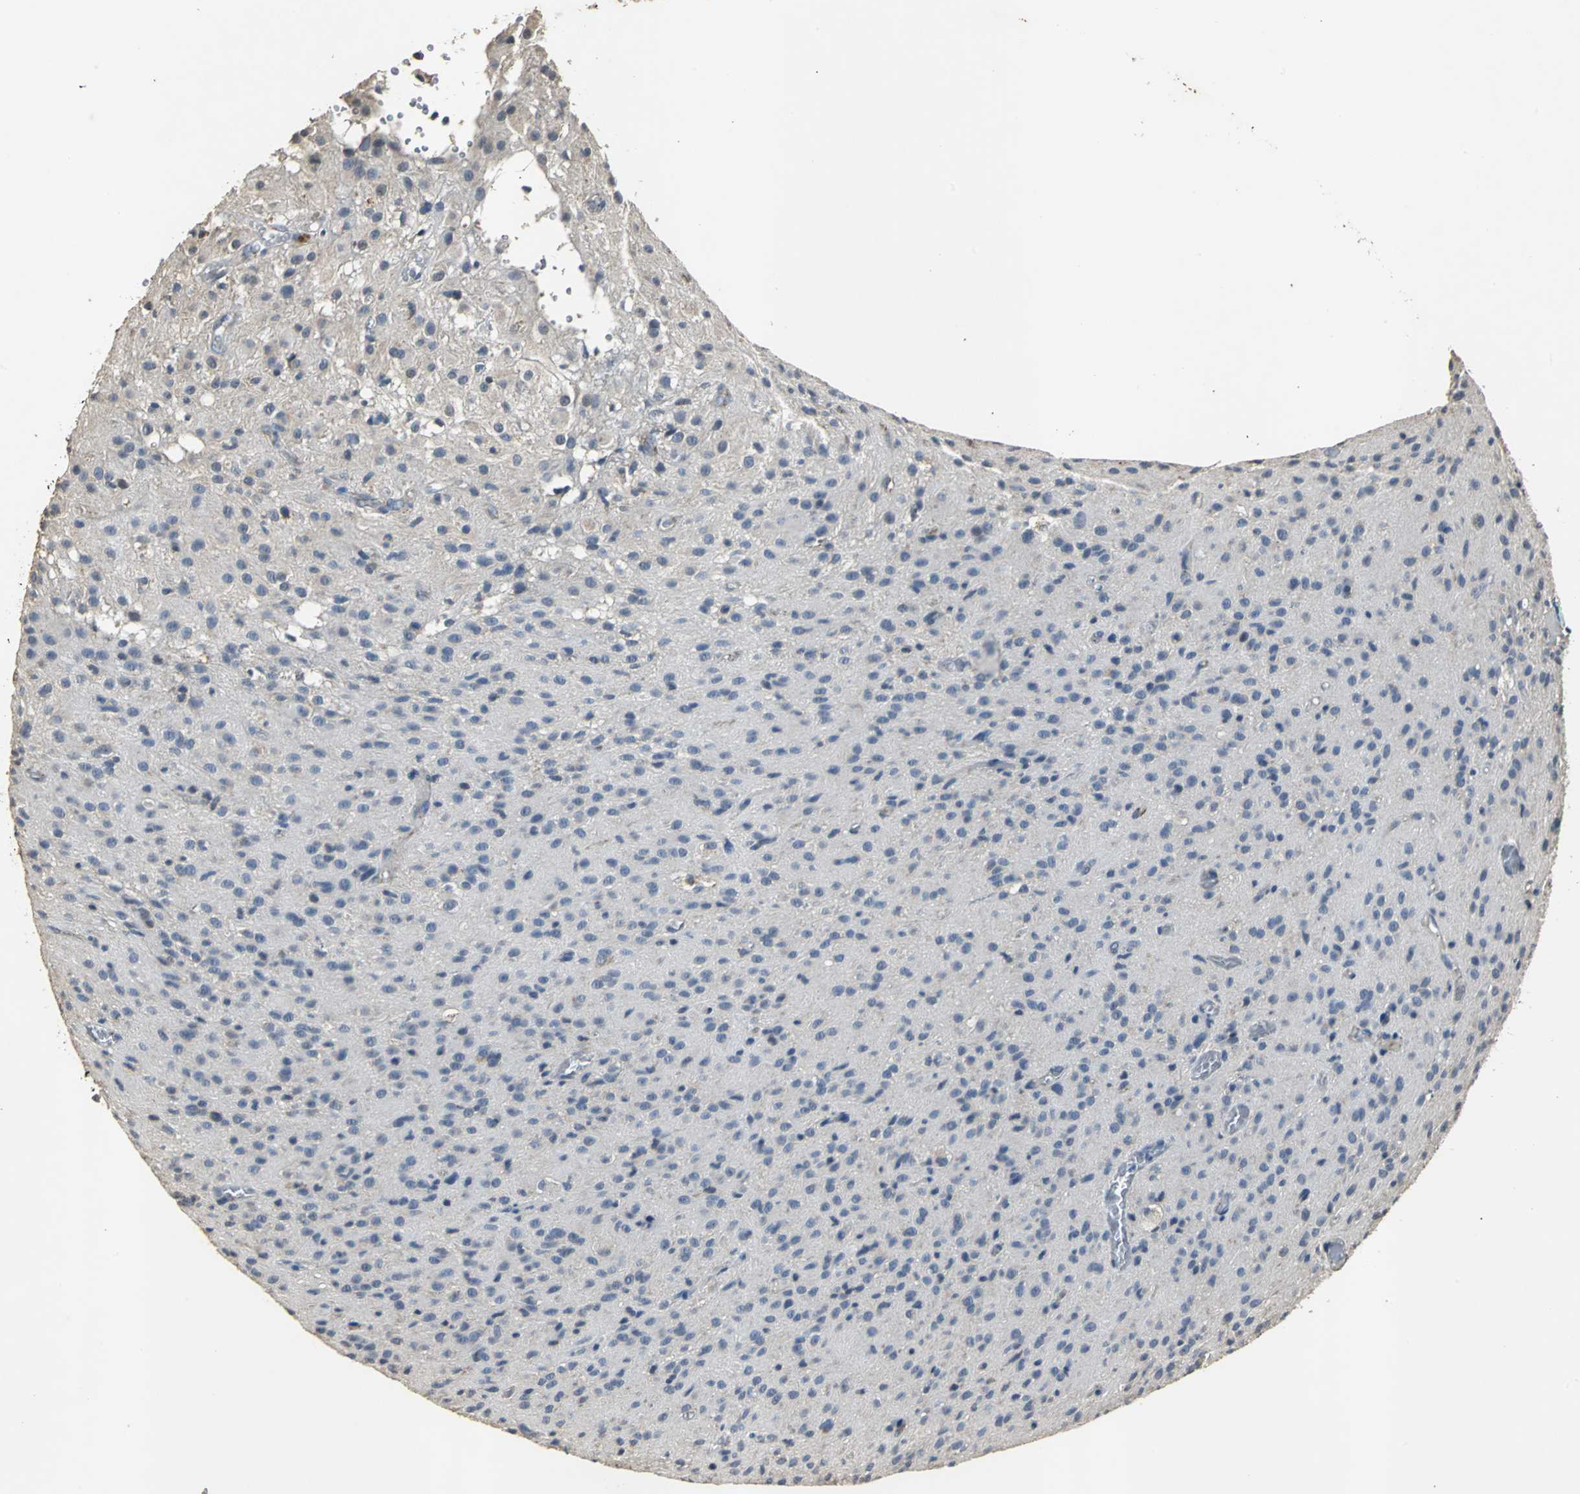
{"staining": {"intensity": "negative", "quantity": "none", "location": "none"}, "tissue": "glioma", "cell_type": "Tumor cells", "image_type": "cancer", "snomed": [{"axis": "morphology", "description": "Glioma, malignant, High grade"}, {"axis": "topography", "description": "Brain"}], "caption": "Protein analysis of high-grade glioma (malignant) displays no significant positivity in tumor cells.", "gene": "OCLN", "patient": {"sex": "female", "age": 59}}